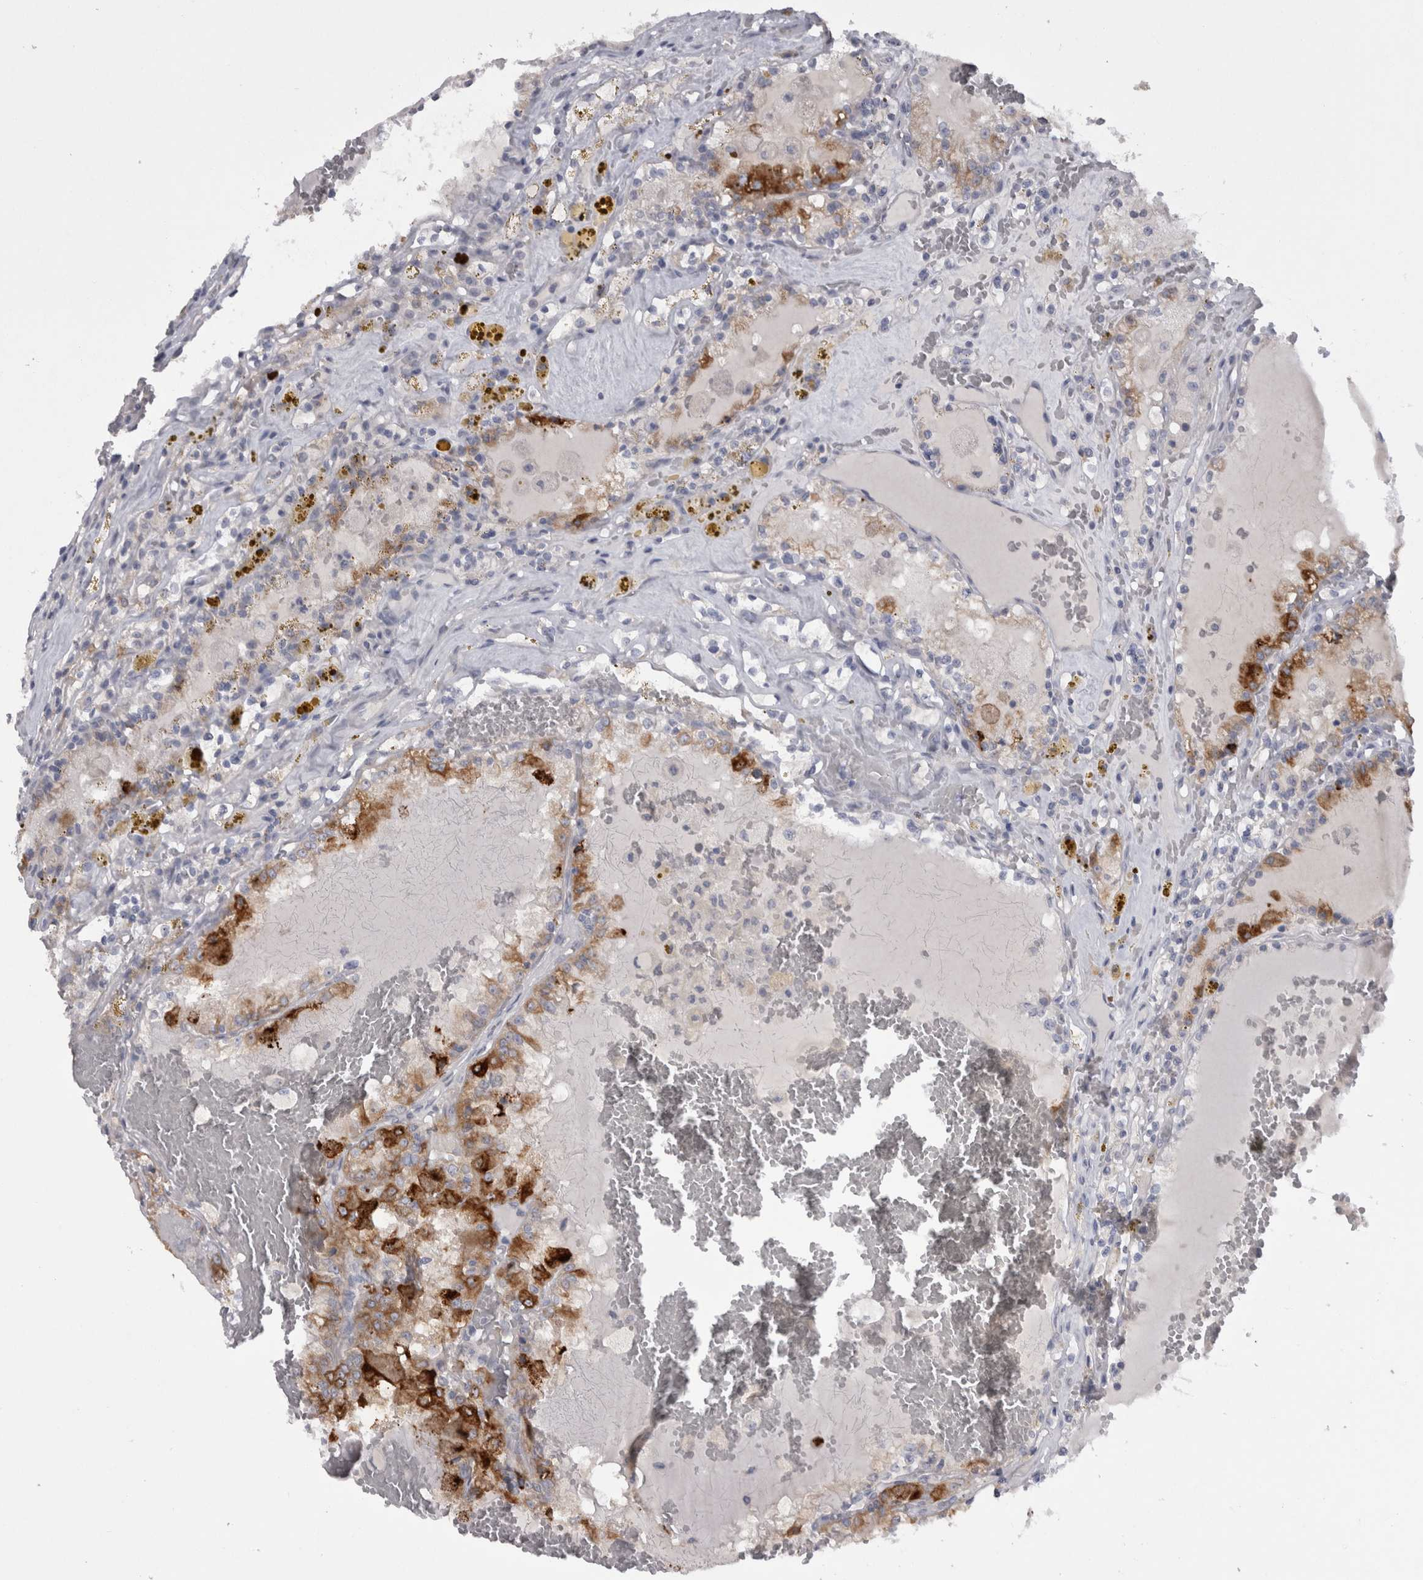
{"staining": {"intensity": "strong", "quantity": ">75%", "location": "cytoplasmic/membranous"}, "tissue": "renal cancer", "cell_type": "Tumor cells", "image_type": "cancer", "snomed": [{"axis": "morphology", "description": "Adenocarcinoma, NOS"}, {"axis": "topography", "description": "Kidney"}], "caption": "Immunohistochemistry (IHC) image of neoplastic tissue: human renal cancer (adenocarcinoma) stained using immunohistochemistry (IHC) shows high levels of strong protein expression localized specifically in the cytoplasmic/membranous of tumor cells, appearing as a cytoplasmic/membranous brown color.", "gene": "LRRC40", "patient": {"sex": "female", "age": 56}}